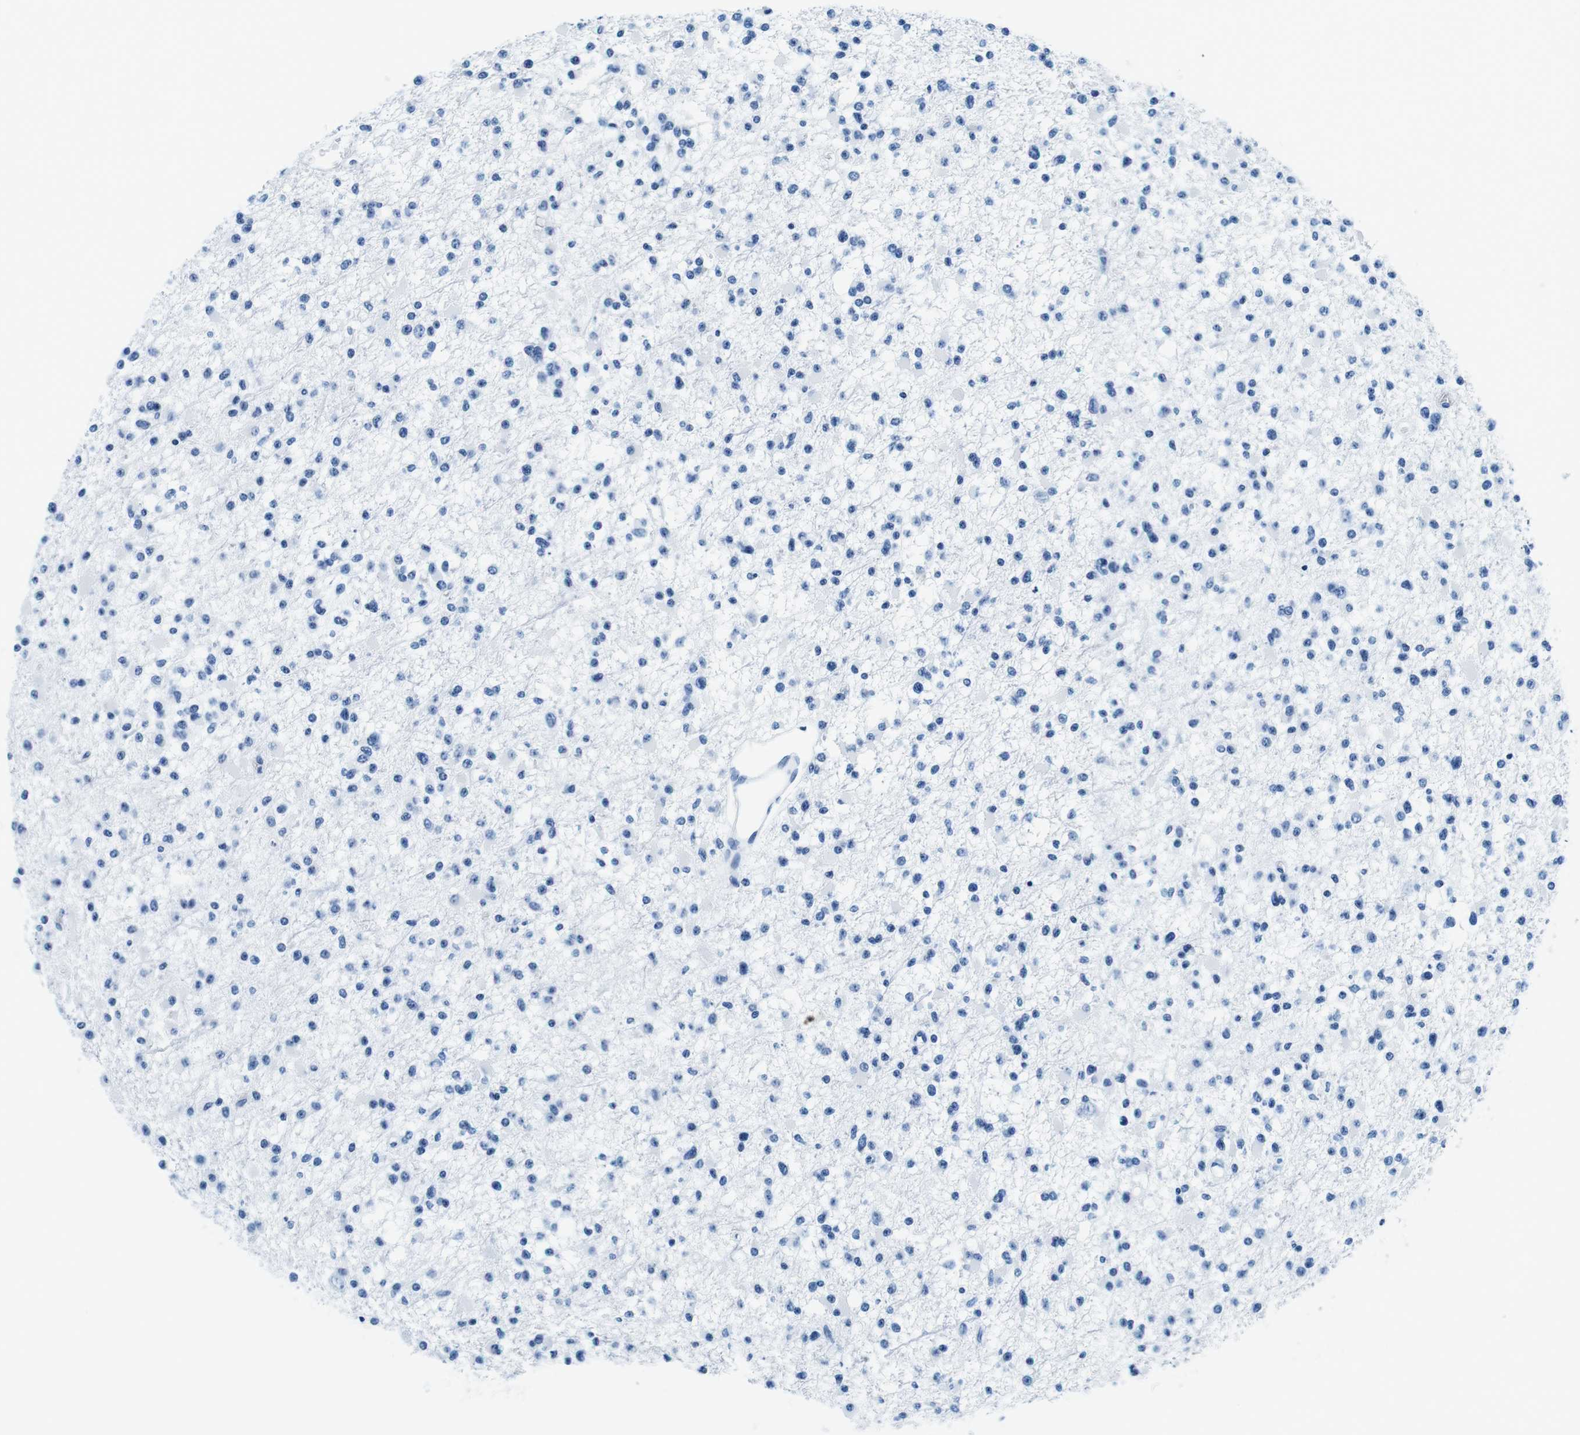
{"staining": {"intensity": "negative", "quantity": "none", "location": "none"}, "tissue": "glioma", "cell_type": "Tumor cells", "image_type": "cancer", "snomed": [{"axis": "morphology", "description": "Glioma, malignant, Low grade"}, {"axis": "topography", "description": "Brain"}], "caption": "DAB immunohistochemical staining of human low-grade glioma (malignant) shows no significant positivity in tumor cells.", "gene": "ELANE", "patient": {"sex": "female", "age": 22}}